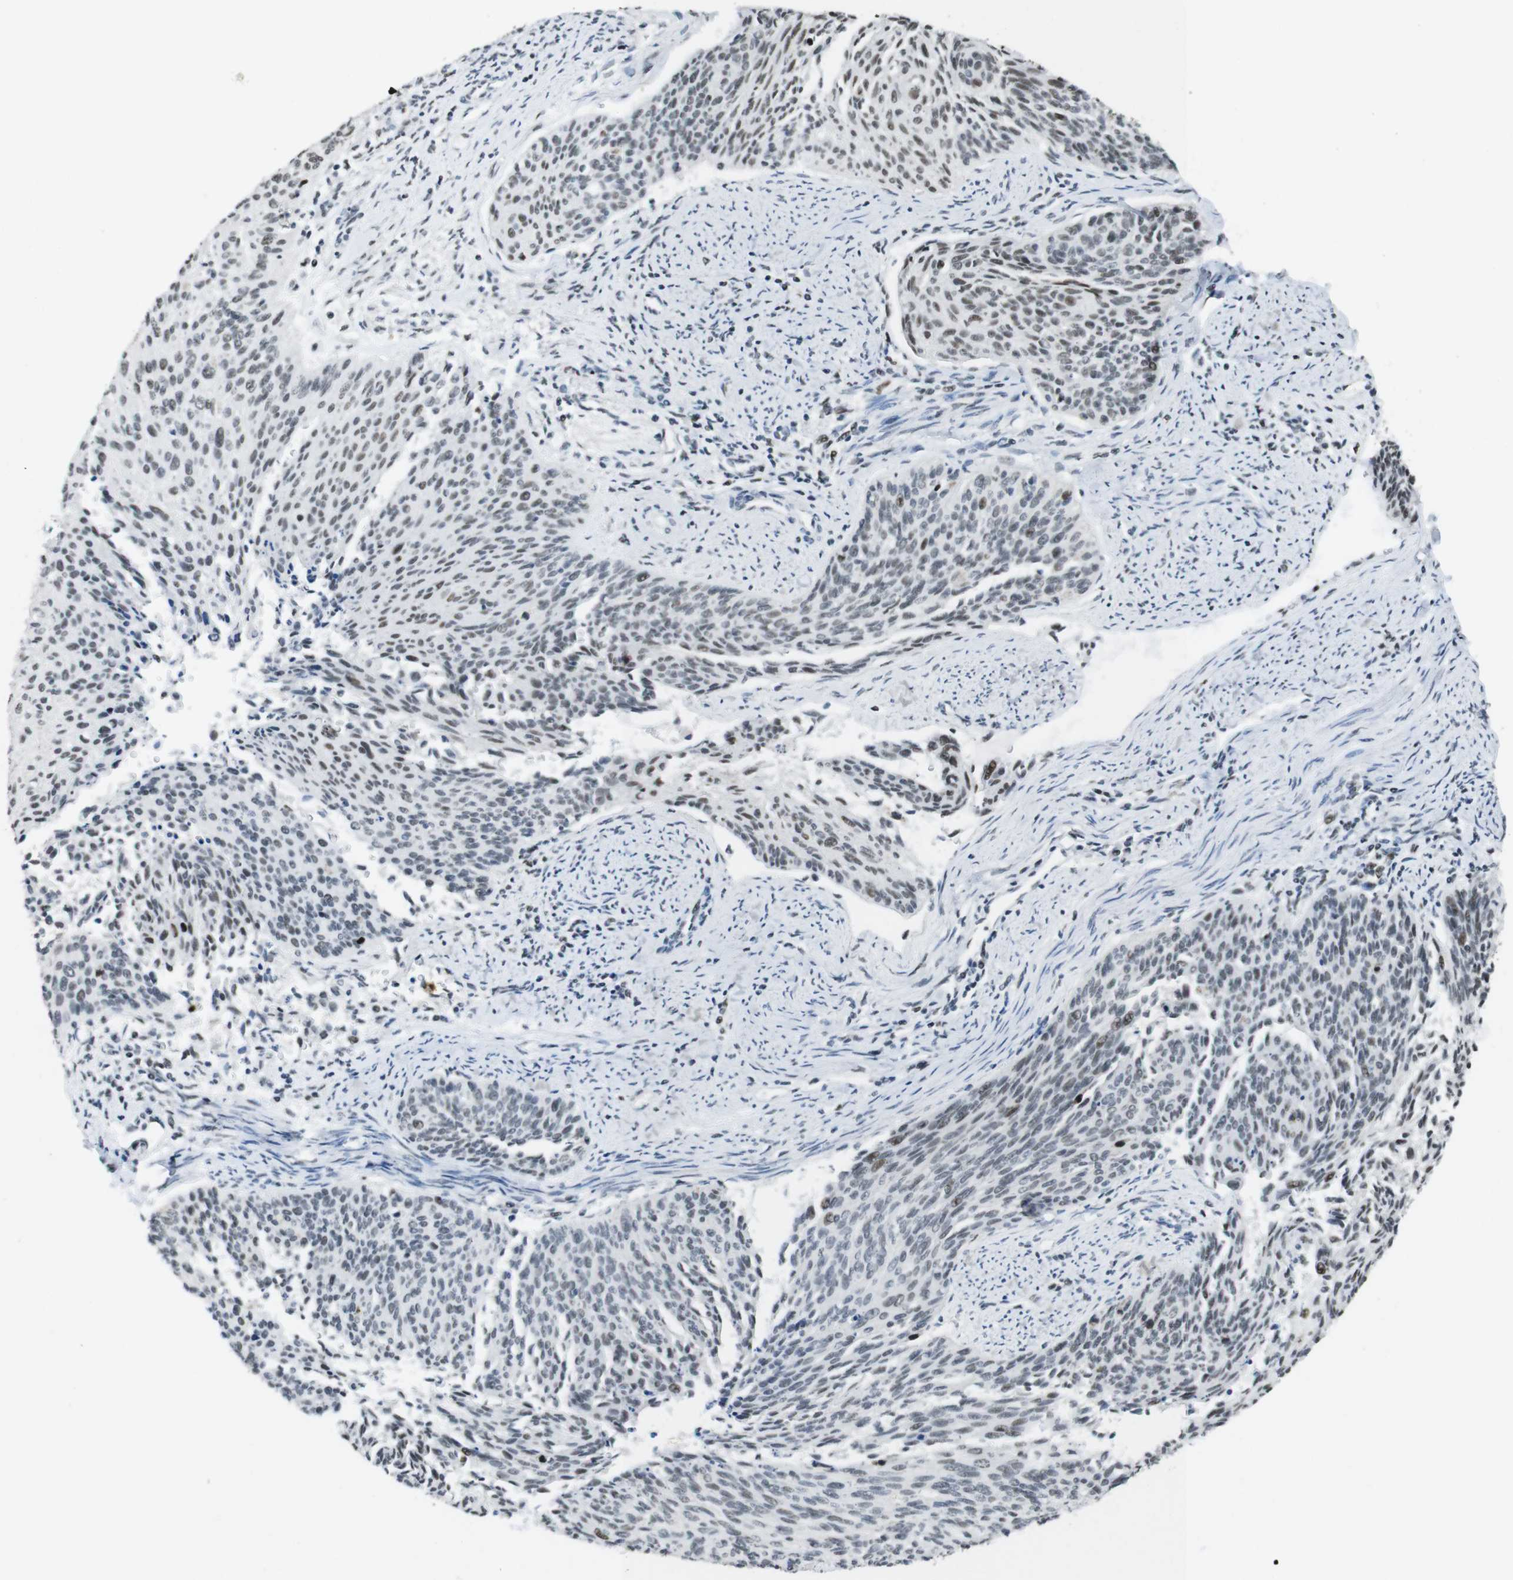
{"staining": {"intensity": "weak", "quantity": "<25%", "location": "nuclear"}, "tissue": "cervical cancer", "cell_type": "Tumor cells", "image_type": "cancer", "snomed": [{"axis": "morphology", "description": "Squamous cell carcinoma, NOS"}, {"axis": "topography", "description": "Cervix"}], "caption": "DAB immunohistochemical staining of cervical cancer (squamous cell carcinoma) demonstrates no significant staining in tumor cells.", "gene": "CSNK2B", "patient": {"sex": "female", "age": 55}}